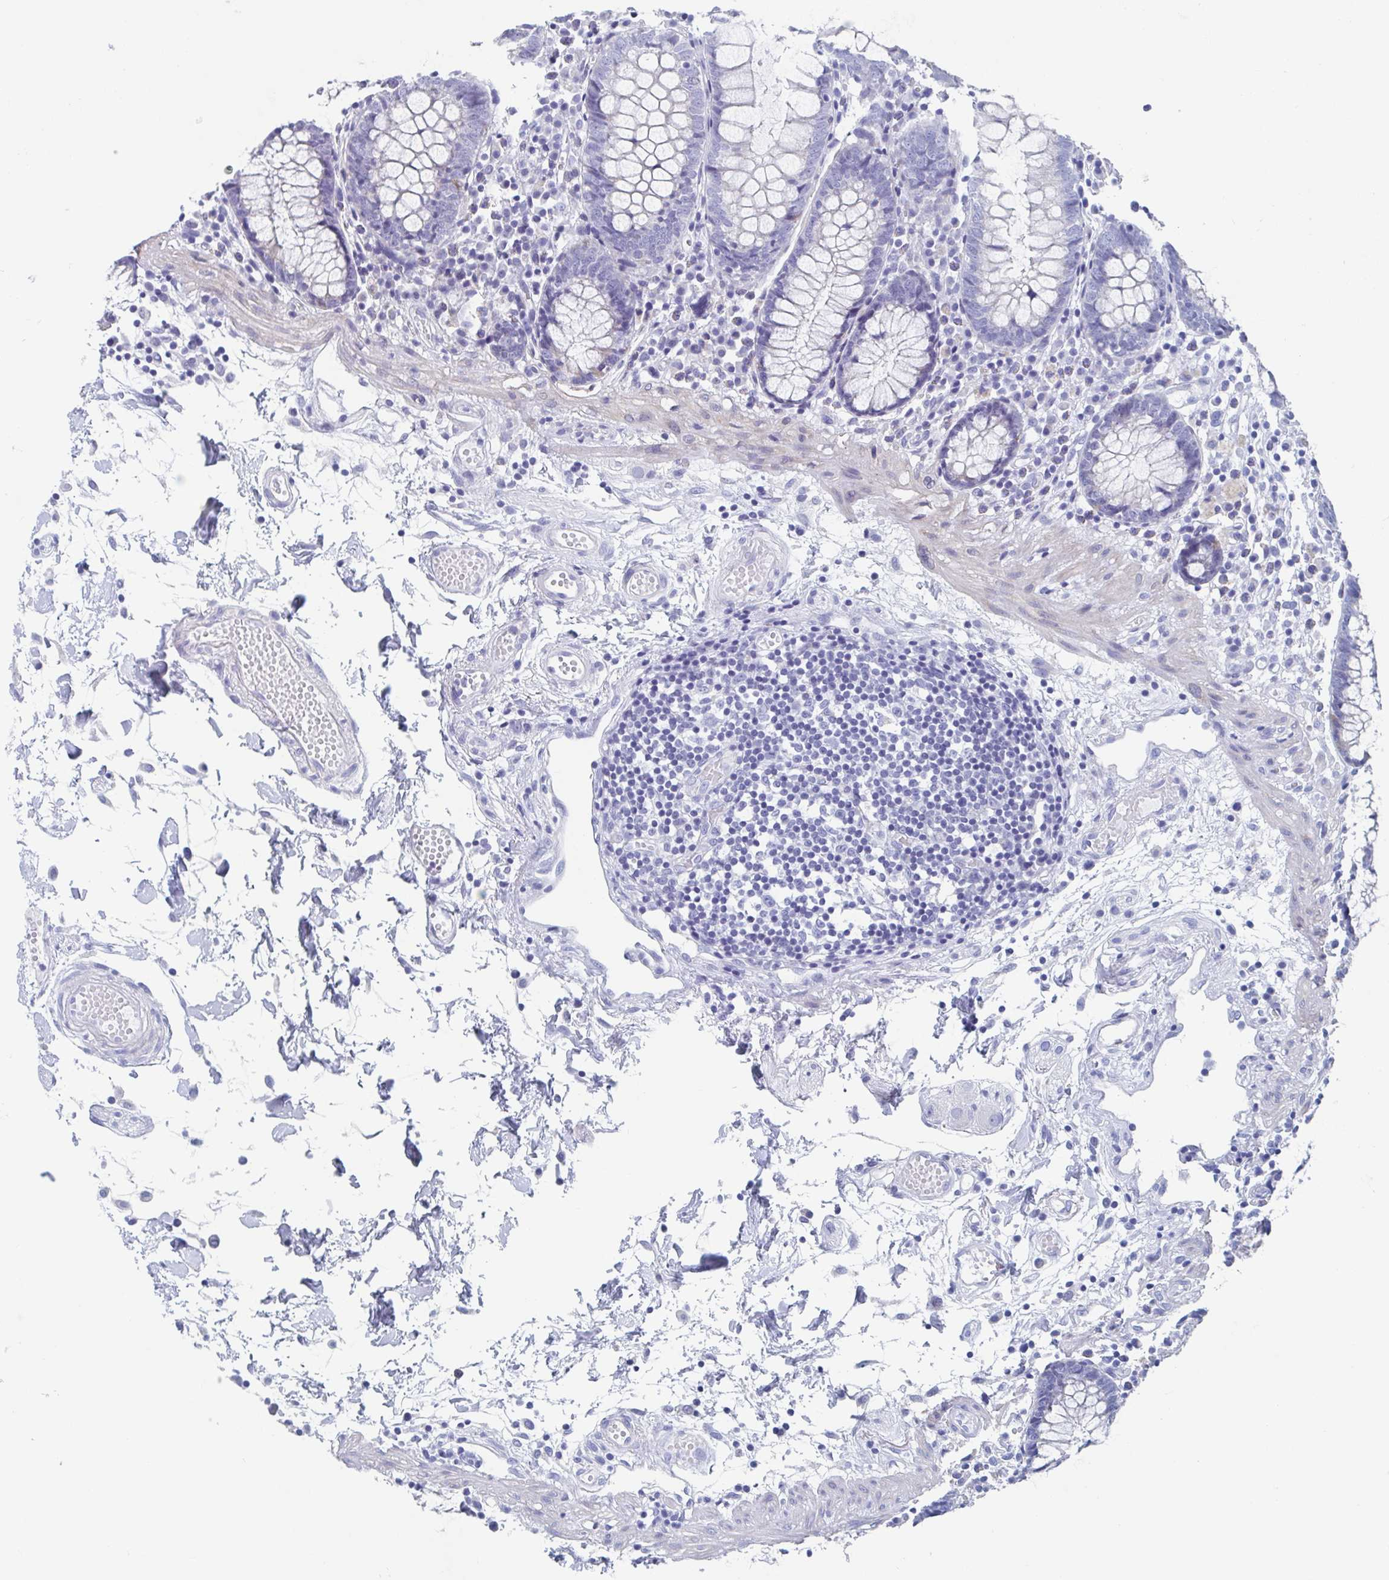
{"staining": {"intensity": "negative", "quantity": "none", "location": "none"}, "tissue": "colon", "cell_type": "Endothelial cells", "image_type": "normal", "snomed": [{"axis": "morphology", "description": "Normal tissue, NOS"}, {"axis": "morphology", "description": "Adenocarcinoma, NOS"}, {"axis": "topography", "description": "Colon"}], "caption": "This is a micrograph of immunohistochemistry staining of unremarkable colon, which shows no staining in endothelial cells.", "gene": "SHCBP1L", "patient": {"sex": "male", "age": 83}}